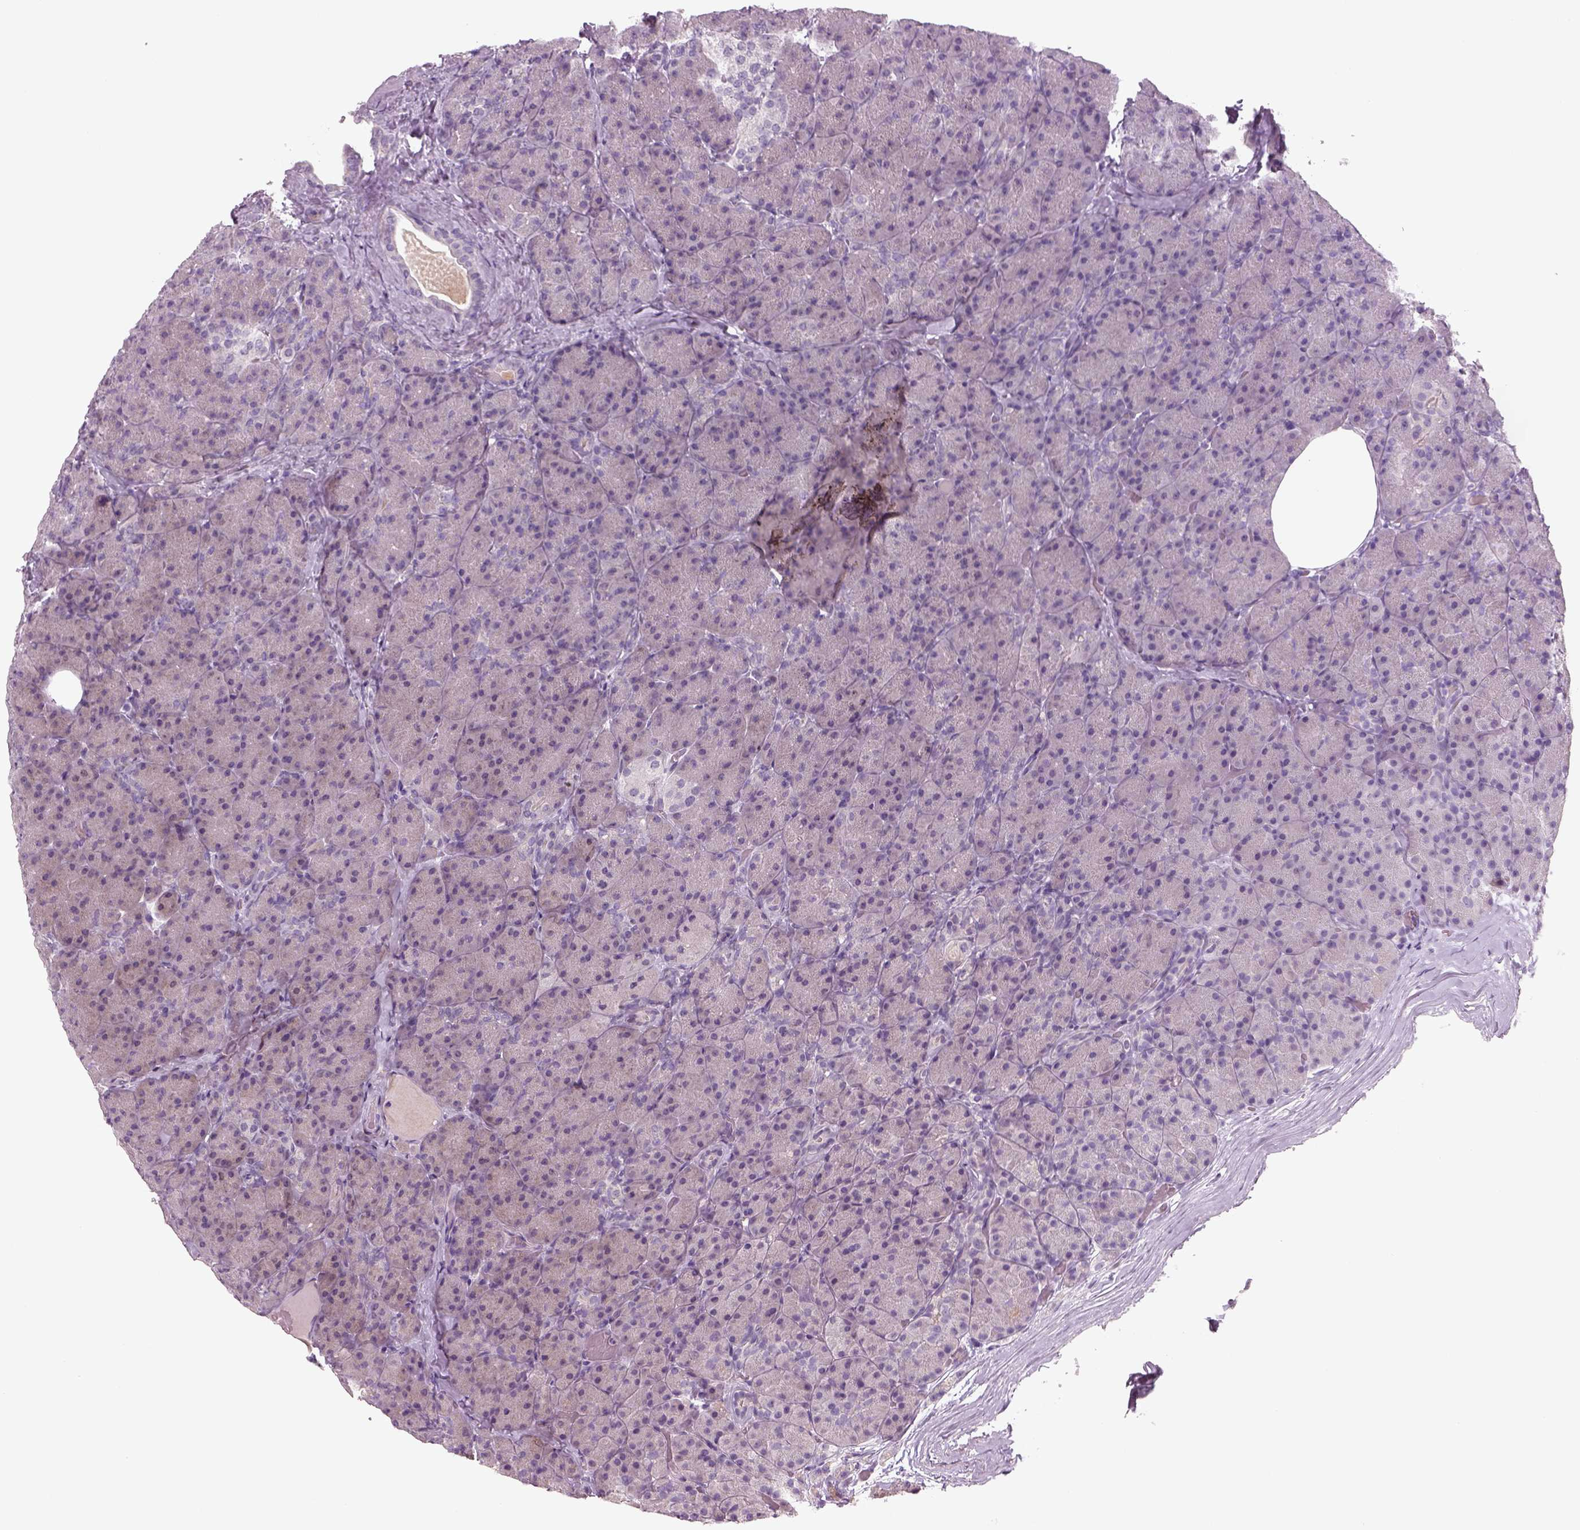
{"staining": {"intensity": "negative", "quantity": "none", "location": "none"}, "tissue": "pancreas", "cell_type": "Exocrine glandular cells", "image_type": "normal", "snomed": [{"axis": "morphology", "description": "Normal tissue, NOS"}, {"axis": "topography", "description": "Pancreas"}], "caption": "This is an immunohistochemistry photomicrograph of unremarkable pancreas. There is no positivity in exocrine glandular cells.", "gene": "PENK", "patient": {"sex": "male", "age": 57}}